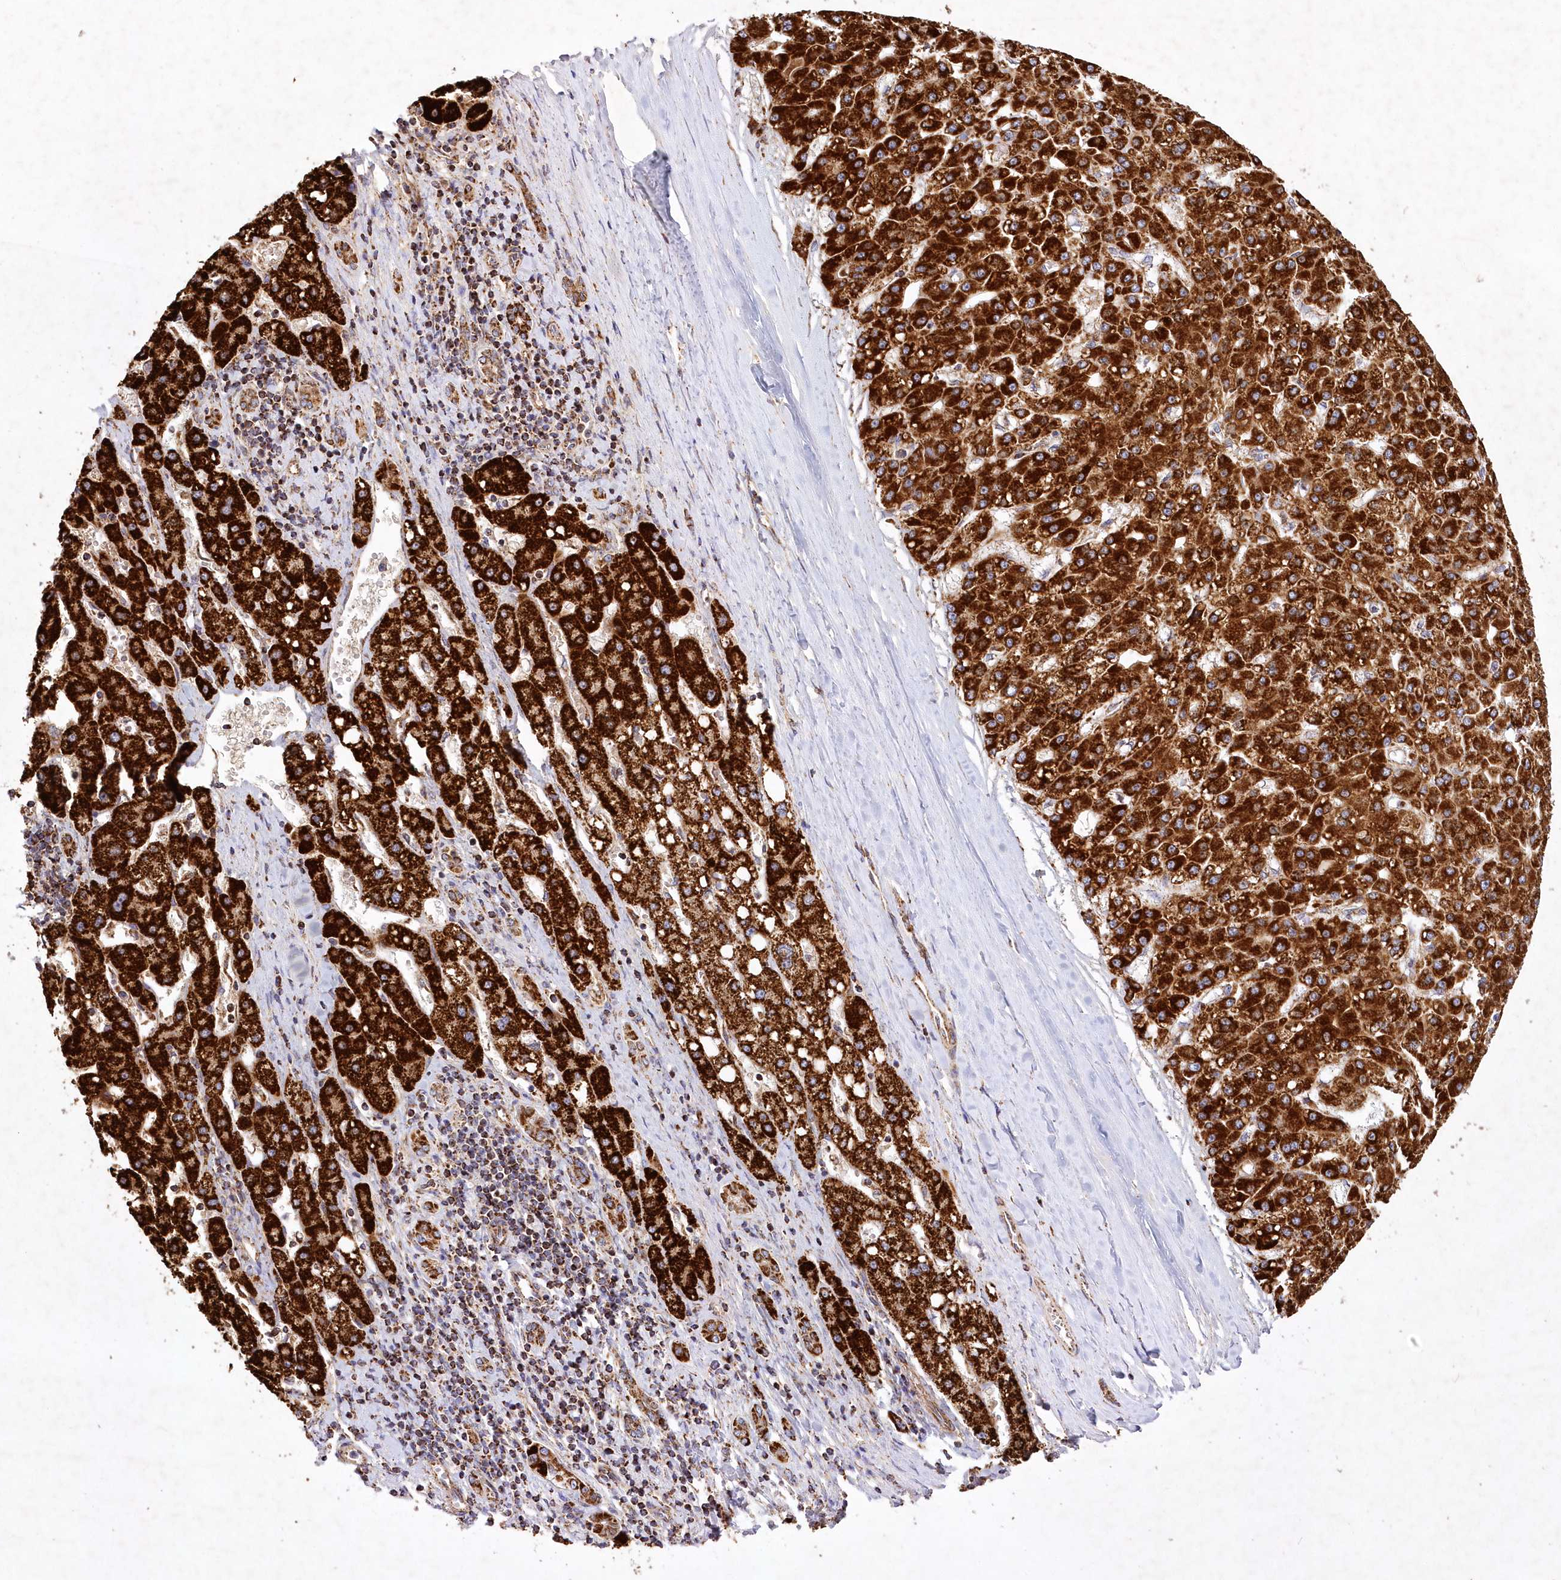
{"staining": {"intensity": "strong", "quantity": ">75%", "location": "cytoplasmic/membranous"}, "tissue": "liver cancer", "cell_type": "Tumor cells", "image_type": "cancer", "snomed": [{"axis": "morphology", "description": "Carcinoma, Hepatocellular, NOS"}, {"axis": "topography", "description": "Liver"}], "caption": "A high-resolution histopathology image shows immunohistochemistry (IHC) staining of liver cancer (hepatocellular carcinoma), which reveals strong cytoplasmic/membranous staining in about >75% of tumor cells. Immunohistochemistry (ihc) stains the protein in brown and the nuclei are stained blue.", "gene": "ASNSD1", "patient": {"sex": "male", "age": 67}}